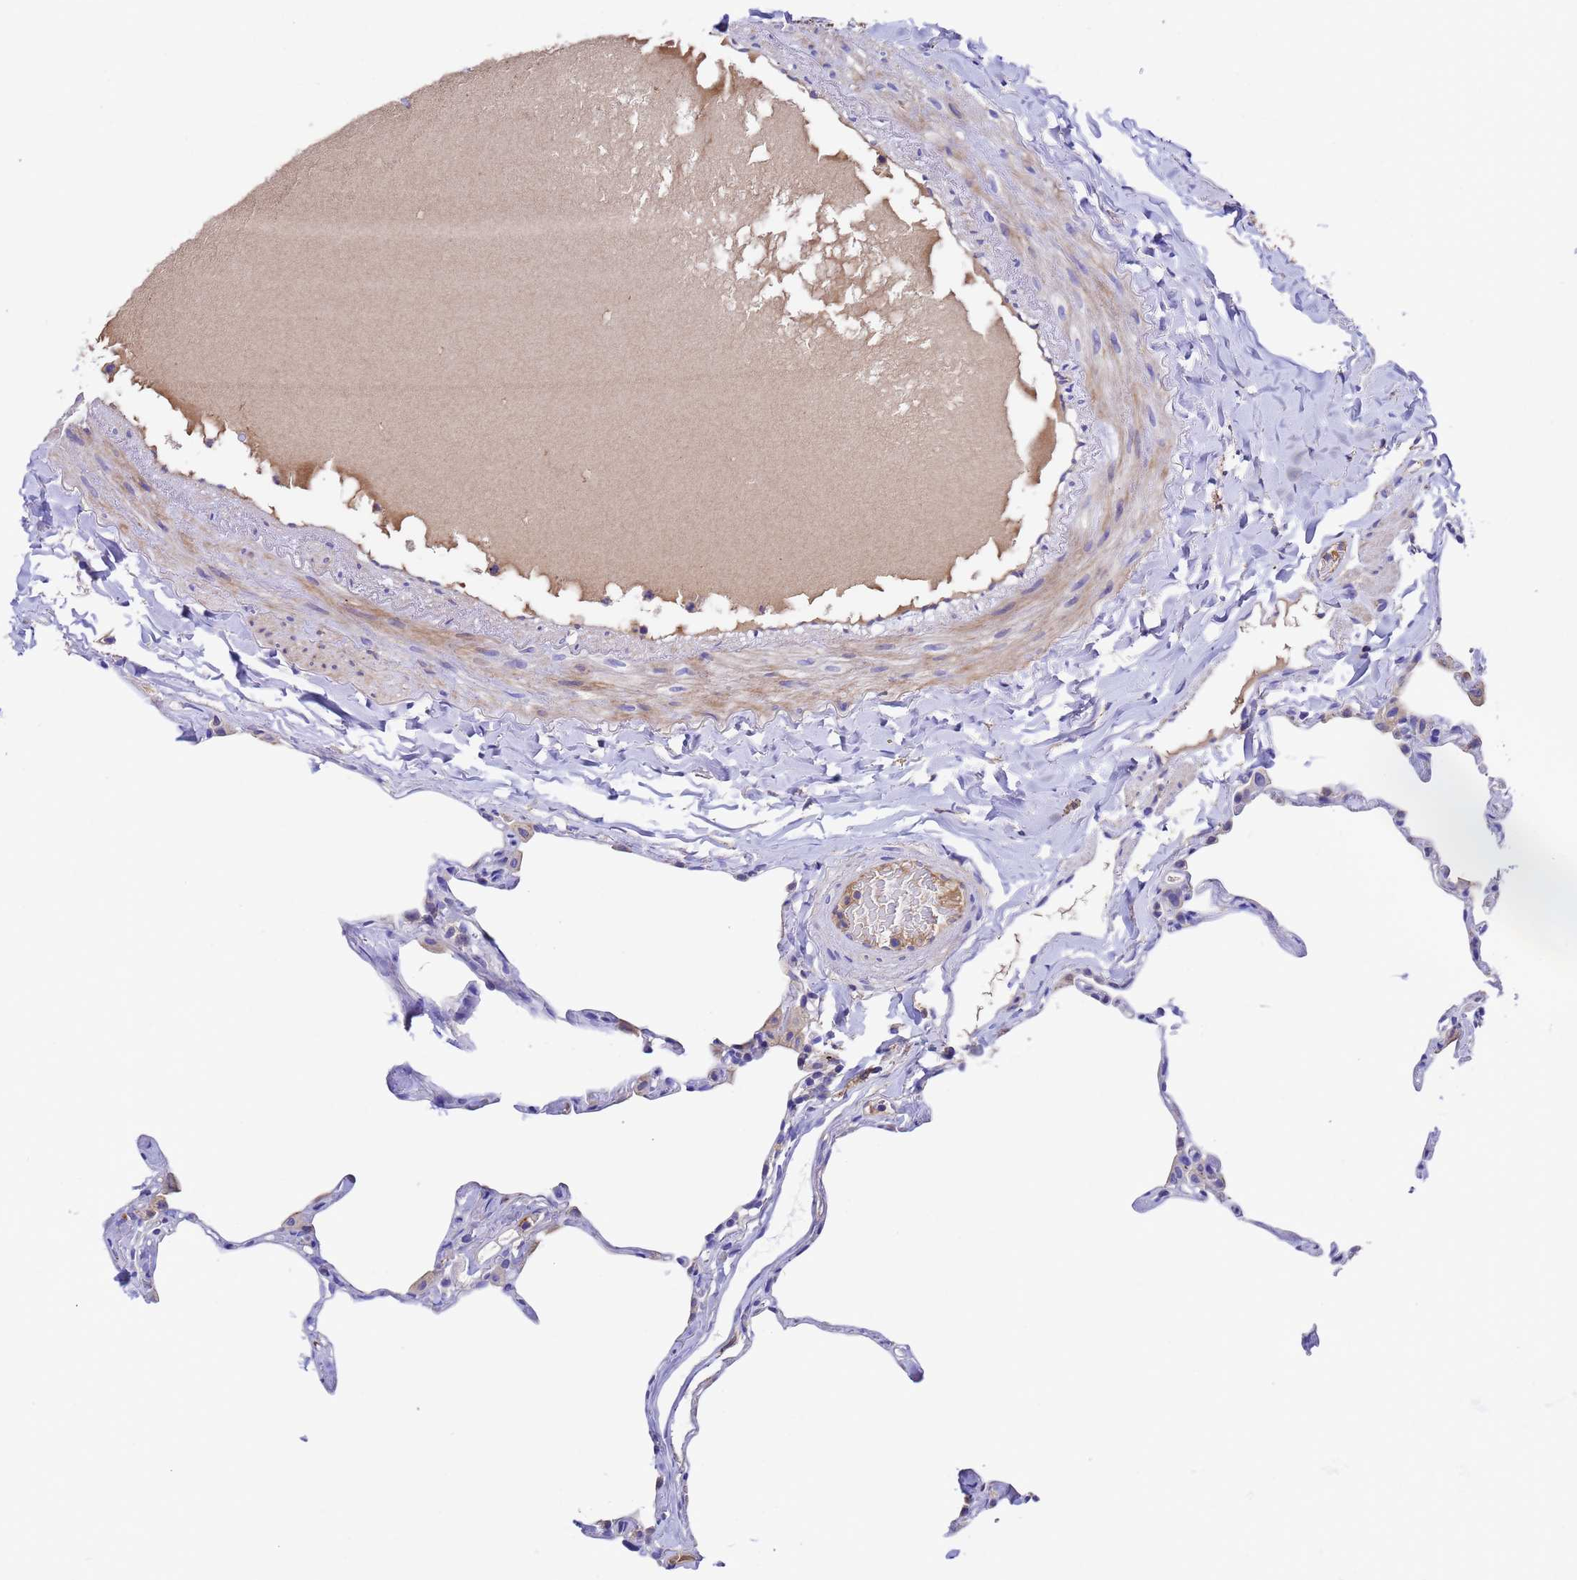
{"staining": {"intensity": "weak", "quantity": "<25%", "location": "cytoplasmic/membranous"}, "tissue": "lung", "cell_type": "Alveolar cells", "image_type": "normal", "snomed": [{"axis": "morphology", "description": "Normal tissue, NOS"}, {"axis": "topography", "description": "Lung"}], "caption": "Immunohistochemistry (IHC) histopathology image of unremarkable lung: human lung stained with DAB (3,3'-diaminobenzidine) displays no significant protein expression in alveolar cells.", "gene": "ELP6", "patient": {"sex": "male", "age": 65}}